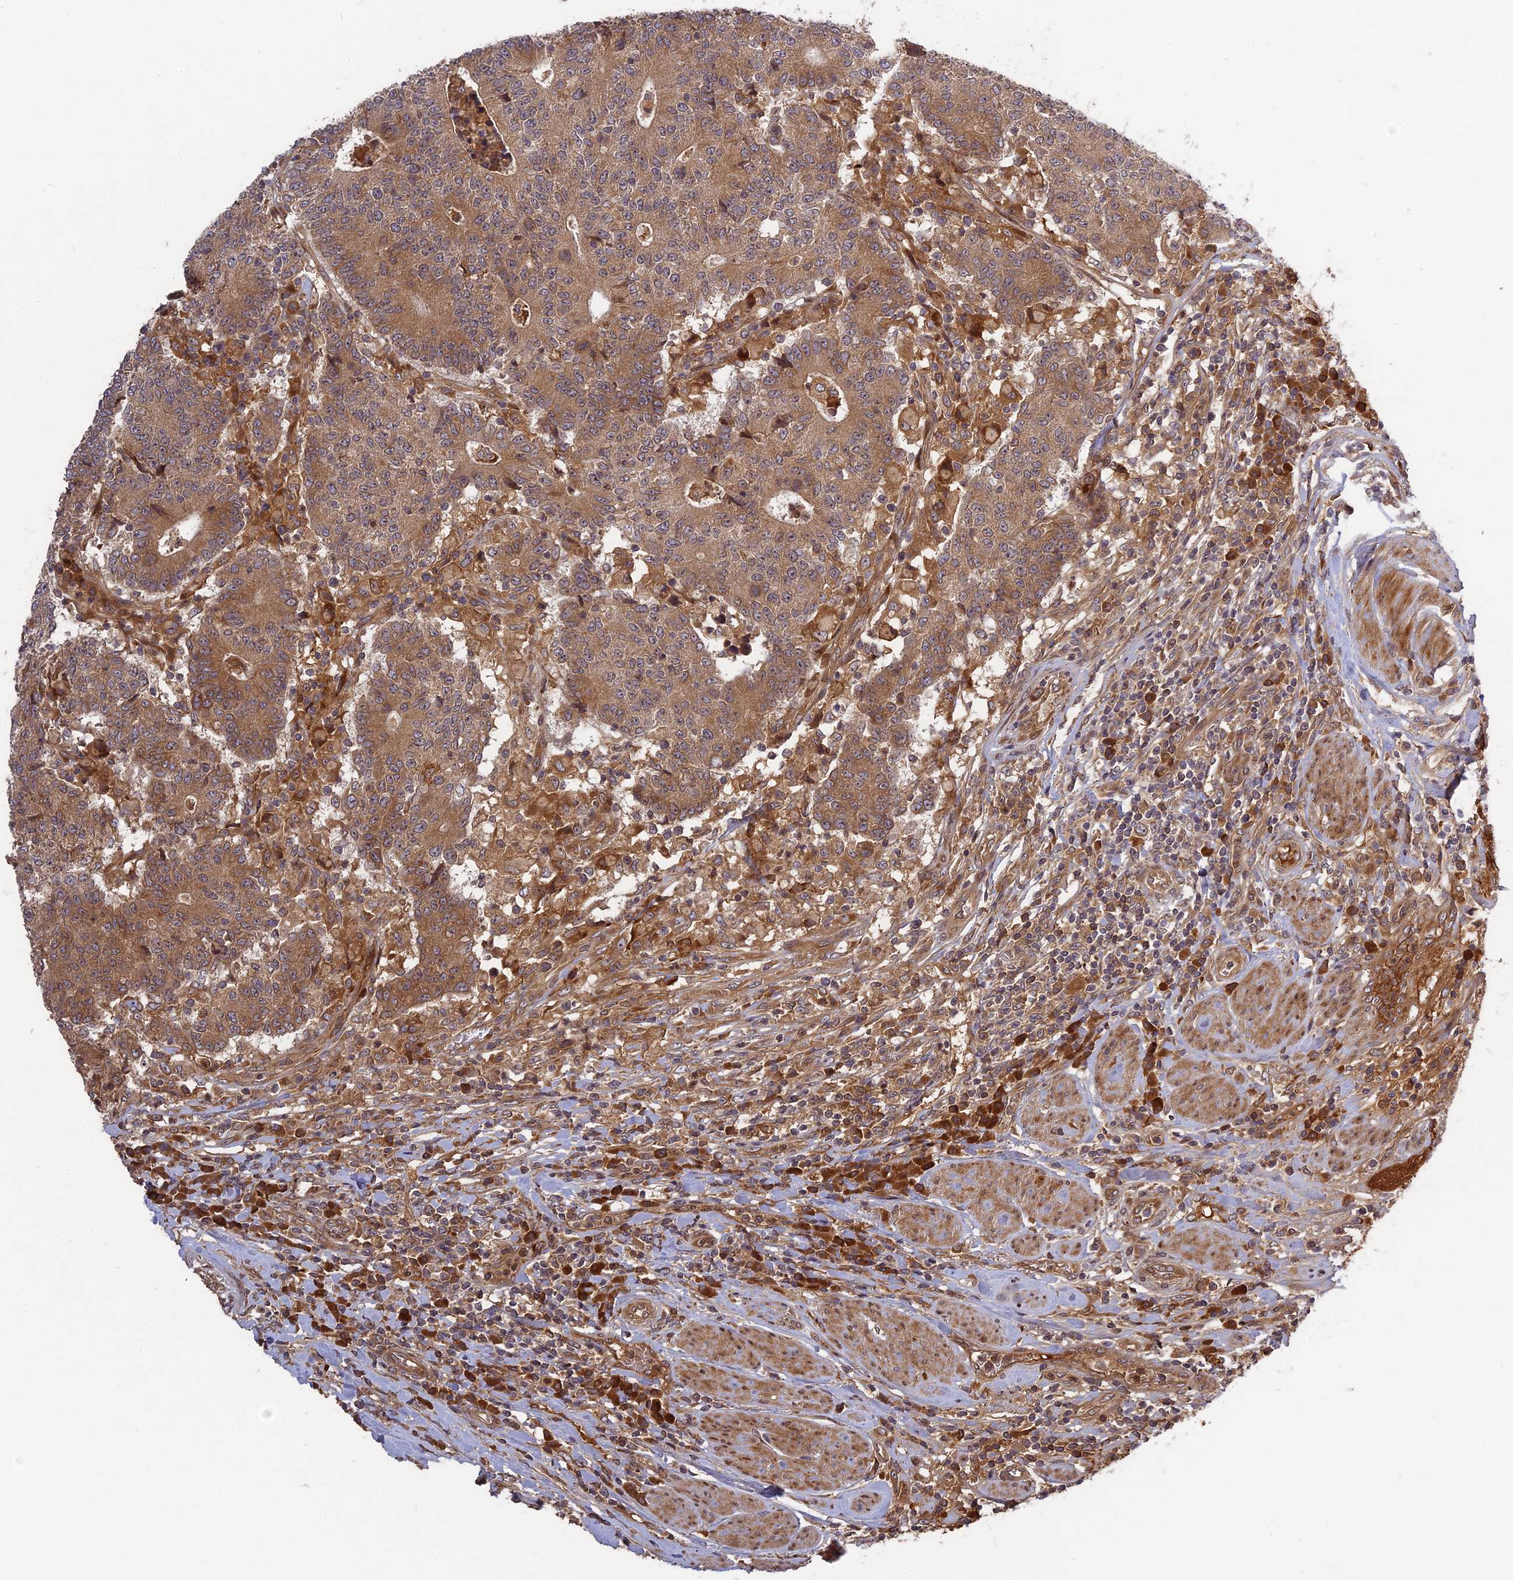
{"staining": {"intensity": "moderate", "quantity": ">75%", "location": "cytoplasmic/membranous"}, "tissue": "colorectal cancer", "cell_type": "Tumor cells", "image_type": "cancer", "snomed": [{"axis": "morphology", "description": "Adenocarcinoma, NOS"}, {"axis": "topography", "description": "Colon"}], "caption": "An immunohistochemistry image of neoplastic tissue is shown. Protein staining in brown labels moderate cytoplasmic/membranous positivity in adenocarcinoma (colorectal) within tumor cells.", "gene": "TMUB2", "patient": {"sex": "female", "age": 75}}